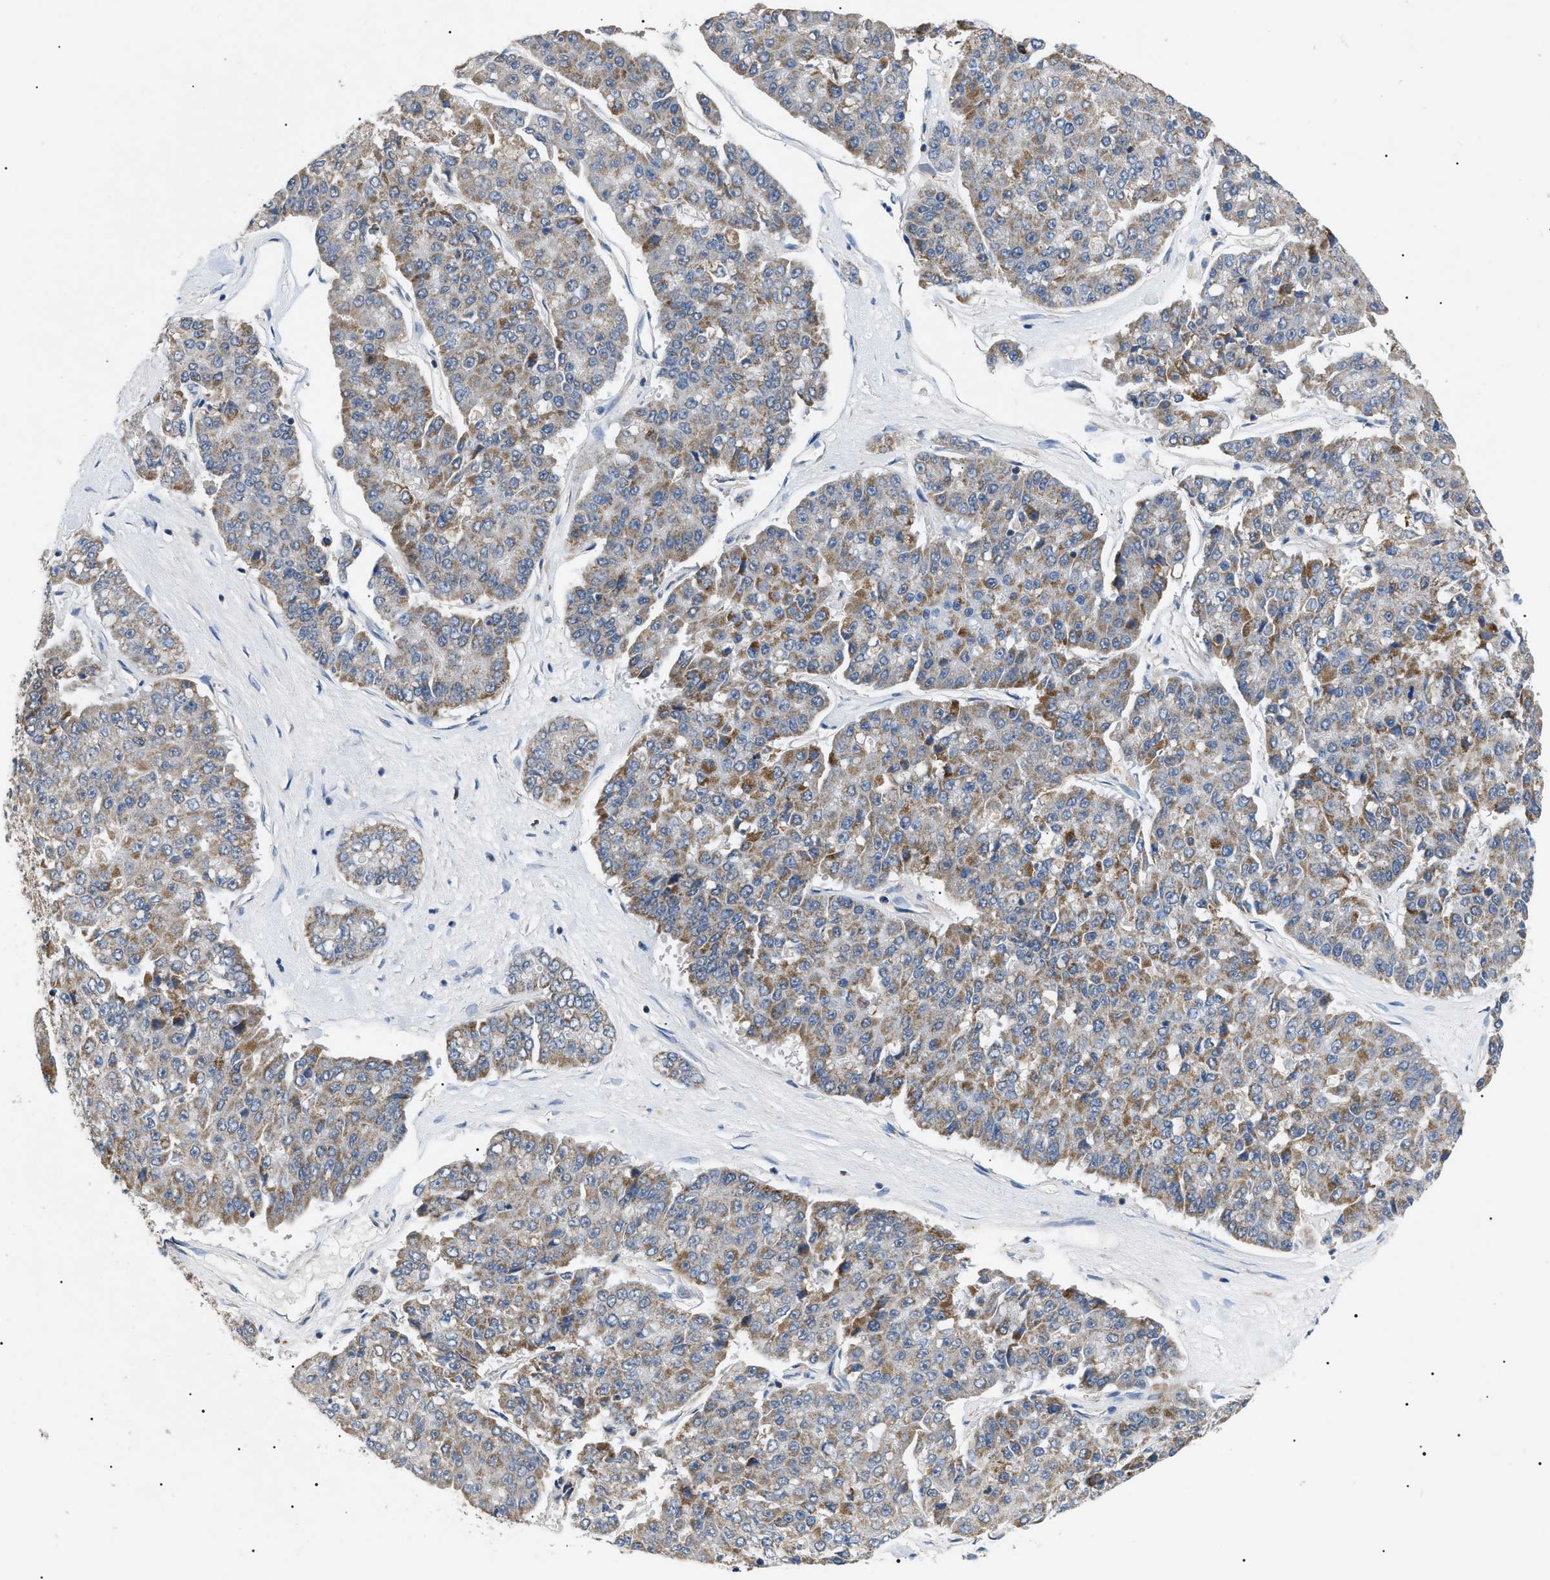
{"staining": {"intensity": "moderate", "quantity": ">75%", "location": "cytoplasmic/membranous"}, "tissue": "pancreatic cancer", "cell_type": "Tumor cells", "image_type": "cancer", "snomed": [{"axis": "morphology", "description": "Adenocarcinoma, NOS"}, {"axis": "topography", "description": "Pancreas"}], "caption": "Immunohistochemical staining of human adenocarcinoma (pancreatic) displays moderate cytoplasmic/membranous protein staining in about >75% of tumor cells. The protein is shown in brown color, while the nuclei are stained blue.", "gene": "TOMM6", "patient": {"sex": "male", "age": 50}}